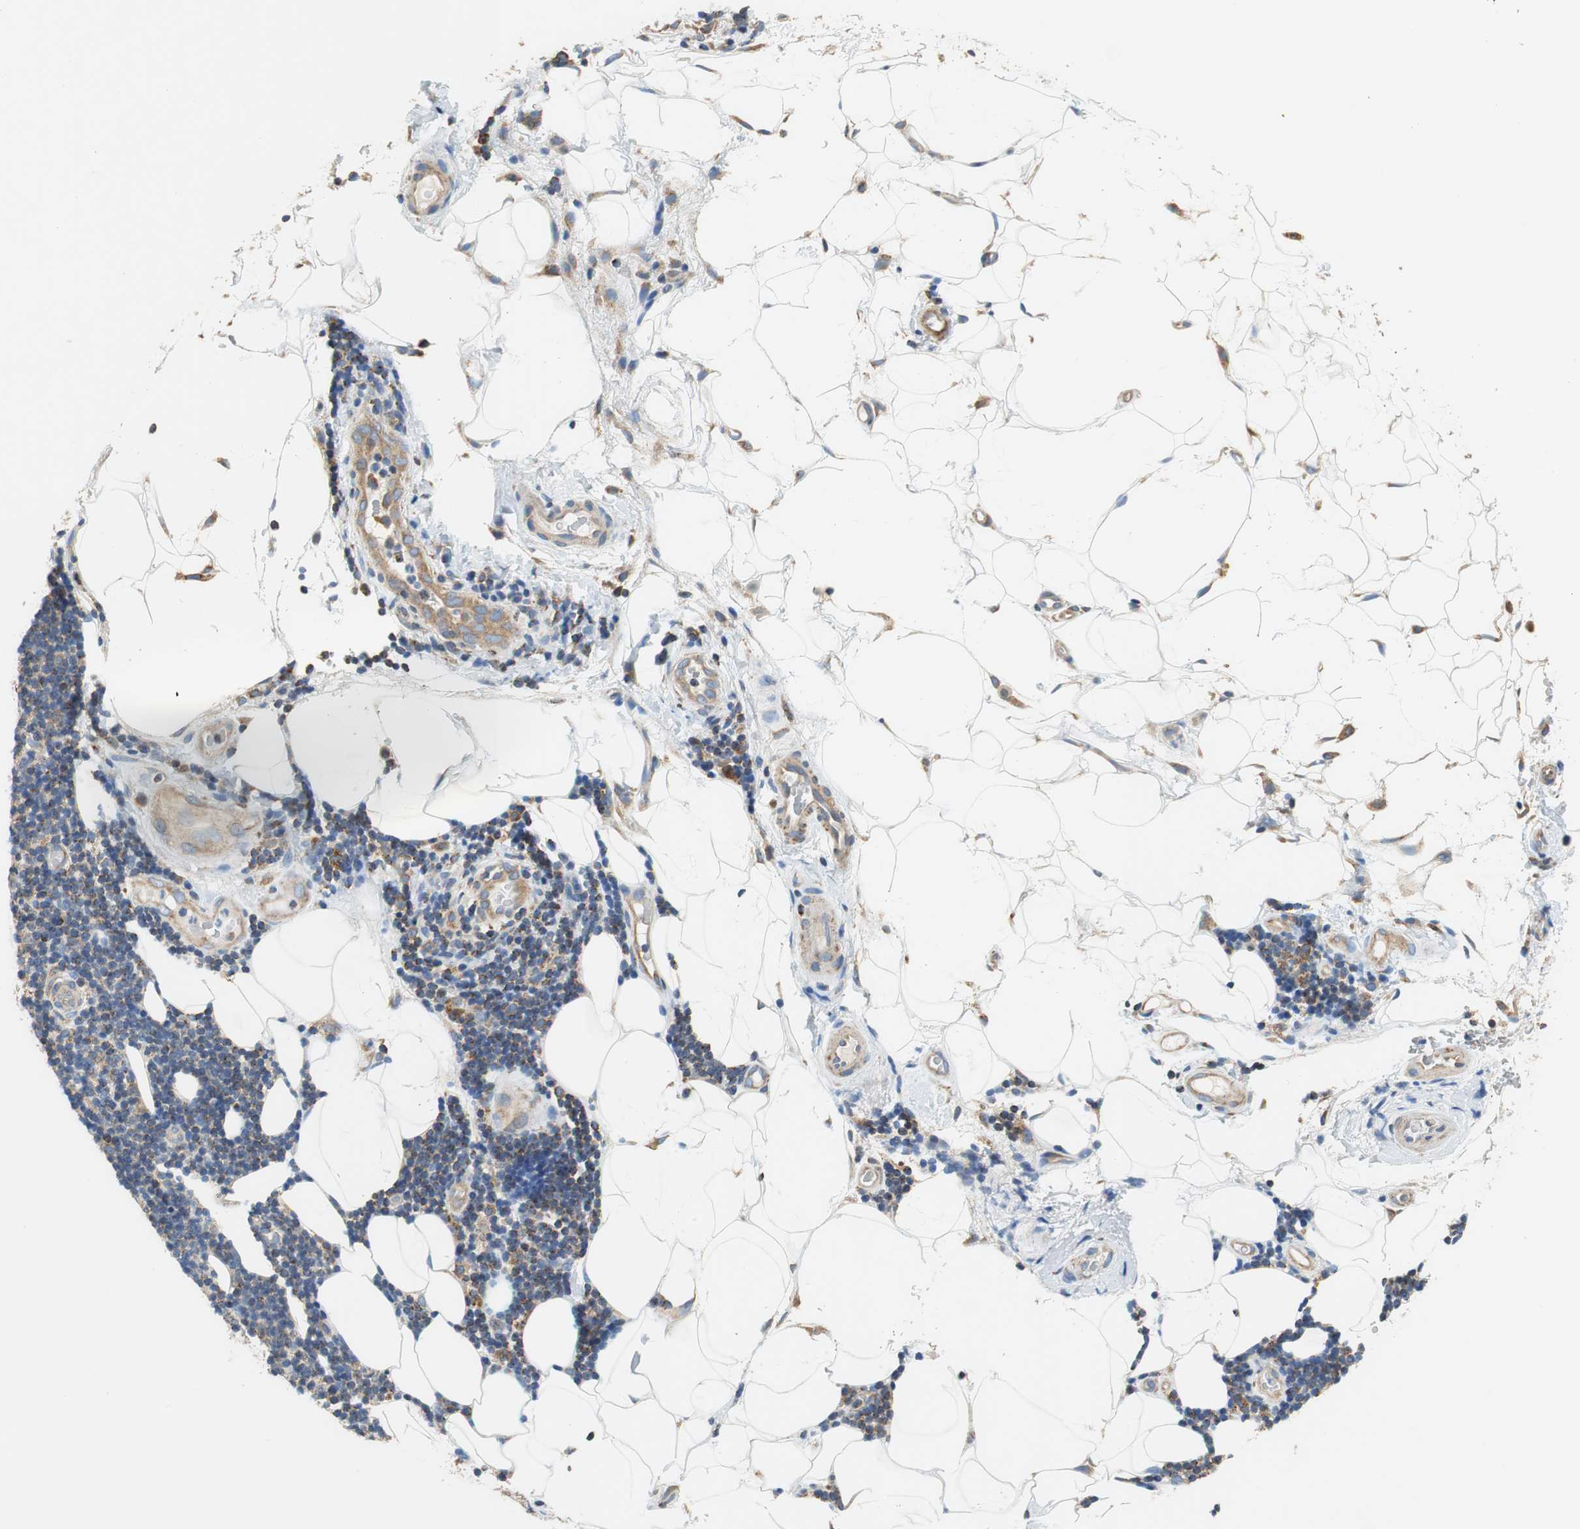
{"staining": {"intensity": "moderate", "quantity": "<25%", "location": "cytoplasmic/membranous"}, "tissue": "lymphoma", "cell_type": "Tumor cells", "image_type": "cancer", "snomed": [{"axis": "morphology", "description": "Malignant lymphoma, non-Hodgkin's type, Low grade"}, {"axis": "topography", "description": "Lymph node"}], "caption": "Human low-grade malignant lymphoma, non-Hodgkin's type stained with a protein marker reveals moderate staining in tumor cells.", "gene": "GSTK1", "patient": {"sex": "male", "age": 83}}